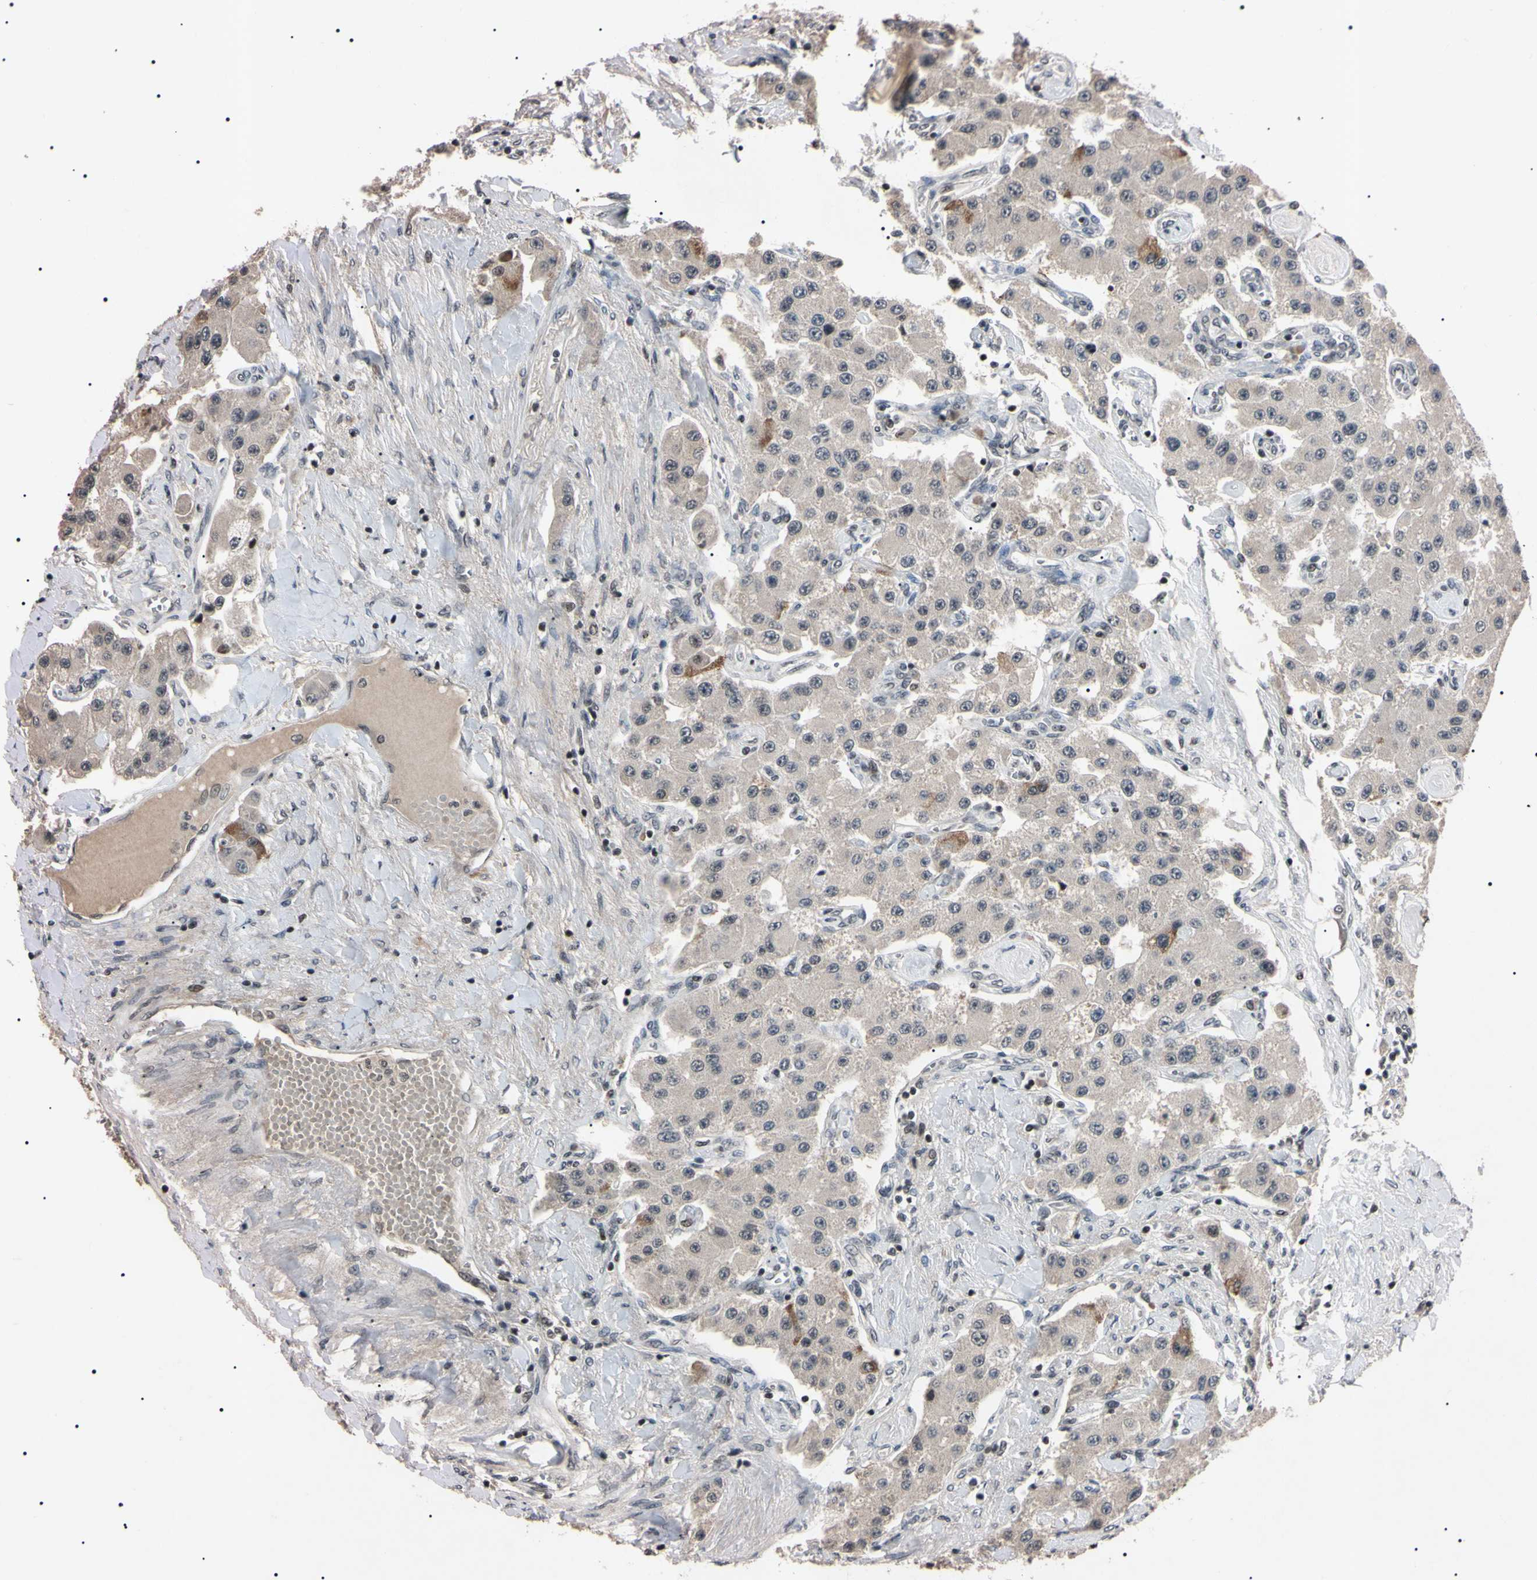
{"staining": {"intensity": "negative", "quantity": "none", "location": "none"}, "tissue": "carcinoid", "cell_type": "Tumor cells", "image_type": "cancer", "snomed": [{"axis": "morphology", "description": "Carcinoid, malignant, NOS"}, {"axis": "topography", "description": "Pancreas"}], "caption": "Carcinoid (malignant) was stained to show a protein in brown. There is no significant expression in tumor cells.", "gene": "YY1", "patient": {"sex": "male", "age": 41}}